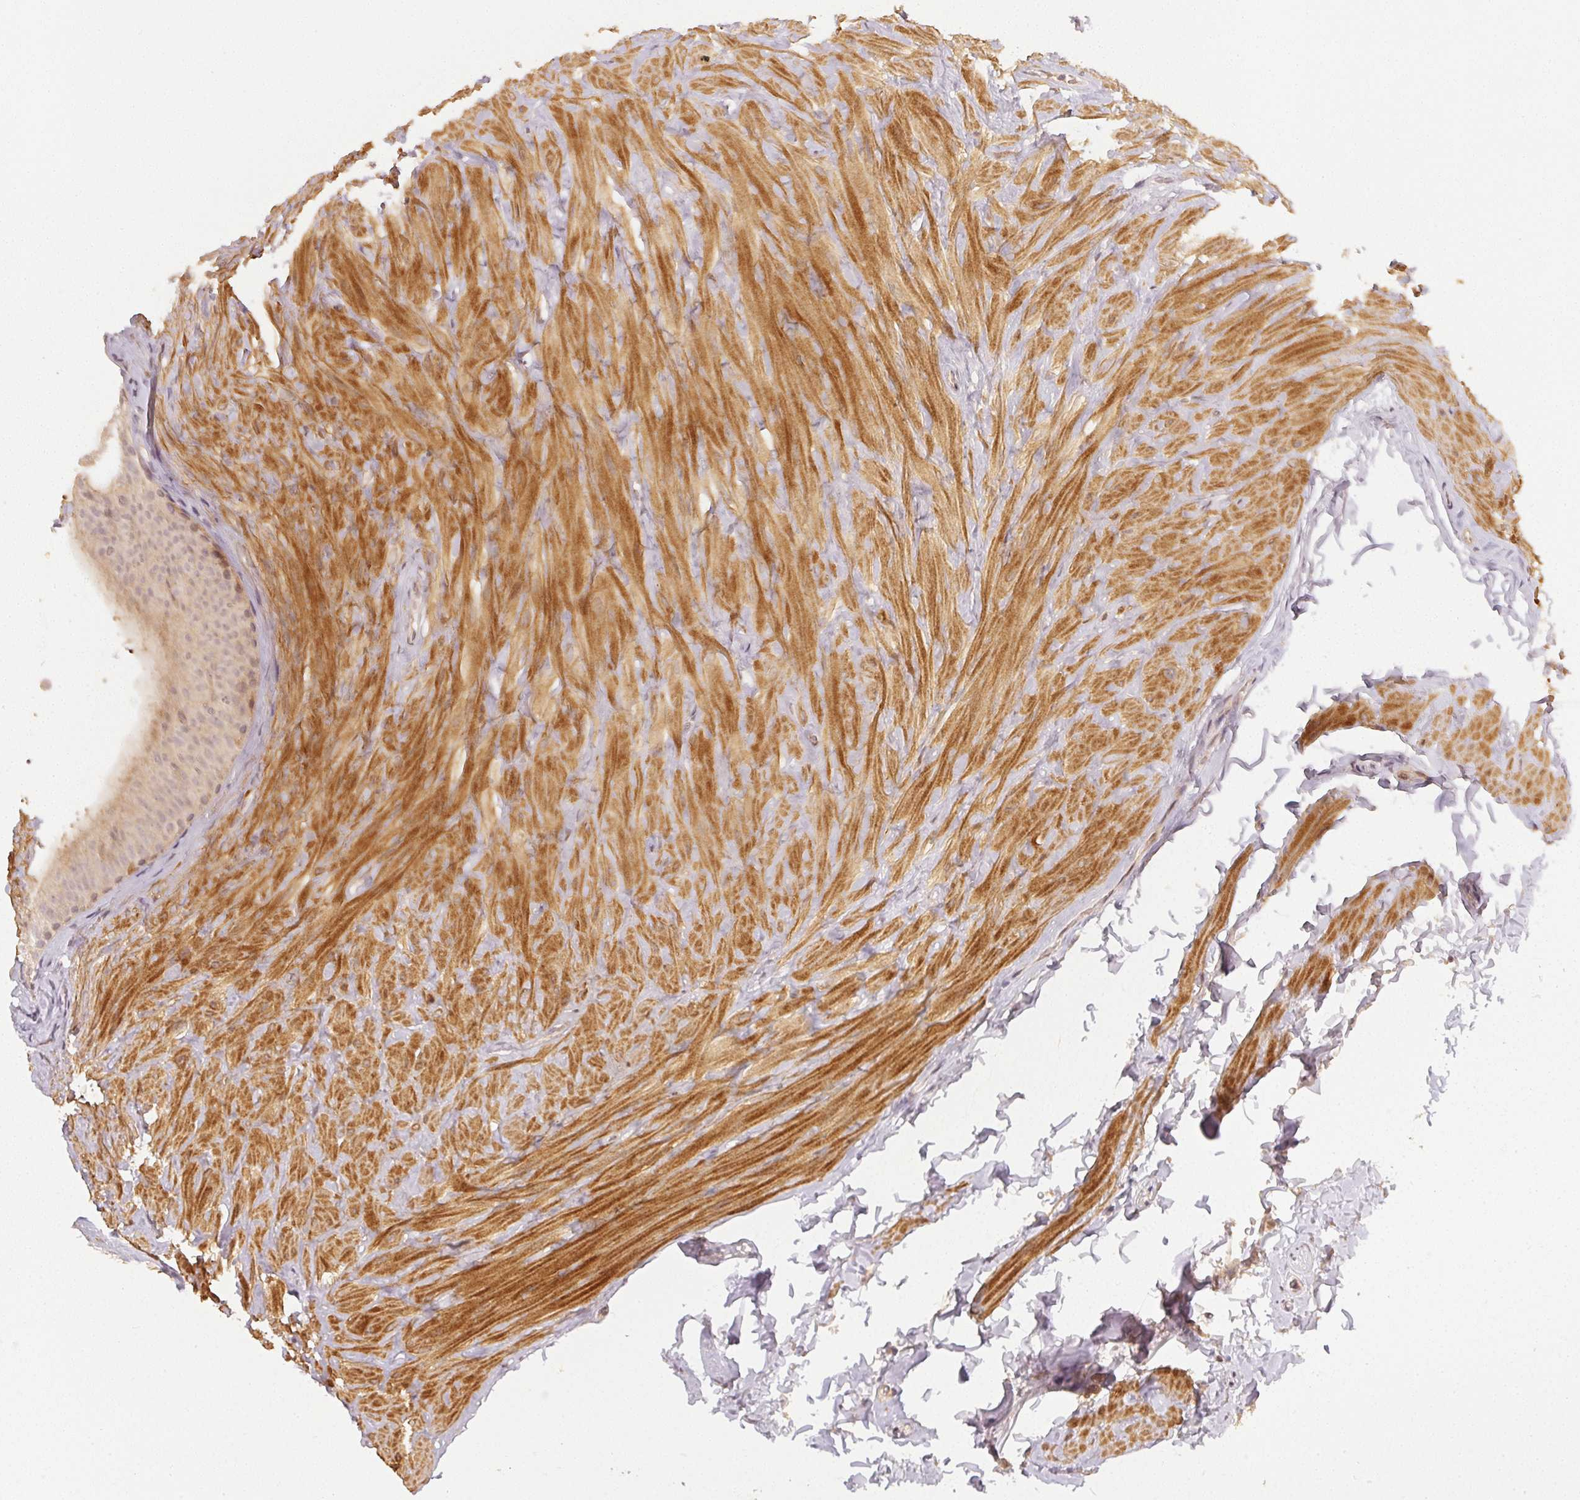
{"staining": {"intensity": "negative", "quantity": "none", "location": "none"}, "tissue": "epididymis", "cell_type": "Glandular cells", "image_type": "normal", "snomed": [{"axis": "morphology", "description": "Normal tissue, NOS"}, {"axis": "topography", "description": "Epididymis, spermatic cord, NOS"}, {"axis": "topography", "description": "Epididymis"}], "caption": "DAB (3,3'-diaminobenzidine) immunohistochemical staining of benign human epididymis reveals no significant expression in glandular cells. (Brightfield microscopy of DAB immunohistochemistry (IHC) at high magnification).", "gene": "SERPINE1", "patient": {"sex": "male", "age": 31}}